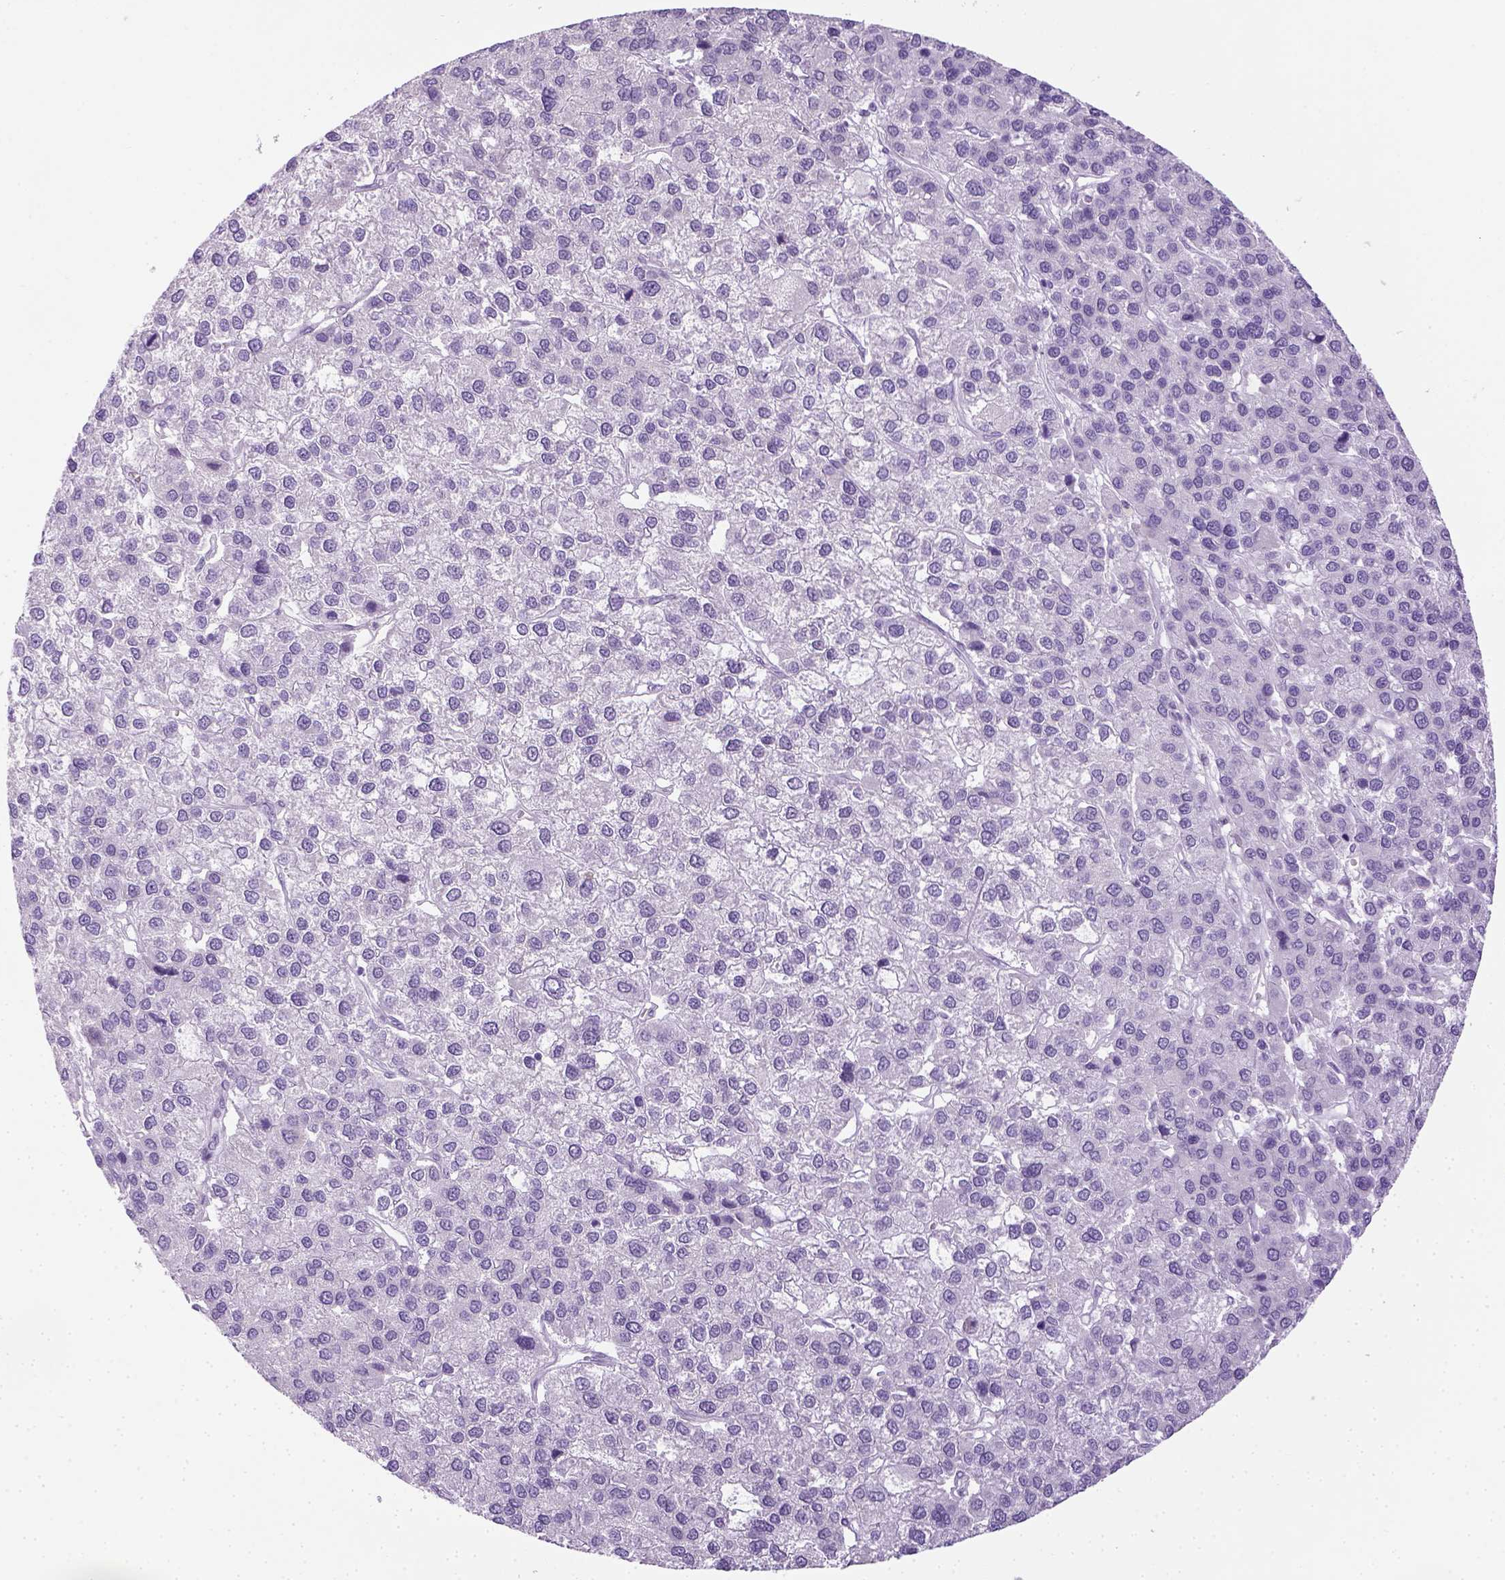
{"staining": {"intensity": "negative", "quantity": "none", "location": "none"}, "tissue": "liver cancer", "cell_type": "Tumor cells", "image_type": "cancer", "snomed": [{"axis": "morphology", "description": "Carcinoma, Hepatocellular, NOS"}, {"axis": "topography", "description": "Liver"}], "caption": "Hepatocellular carcinoma (liver) stained for a protein using immunohistochemistry (IHC) exhibits no expression tumor cells.", "gene": "LGSN", "patient": {"sex": "female", "age": 41}}